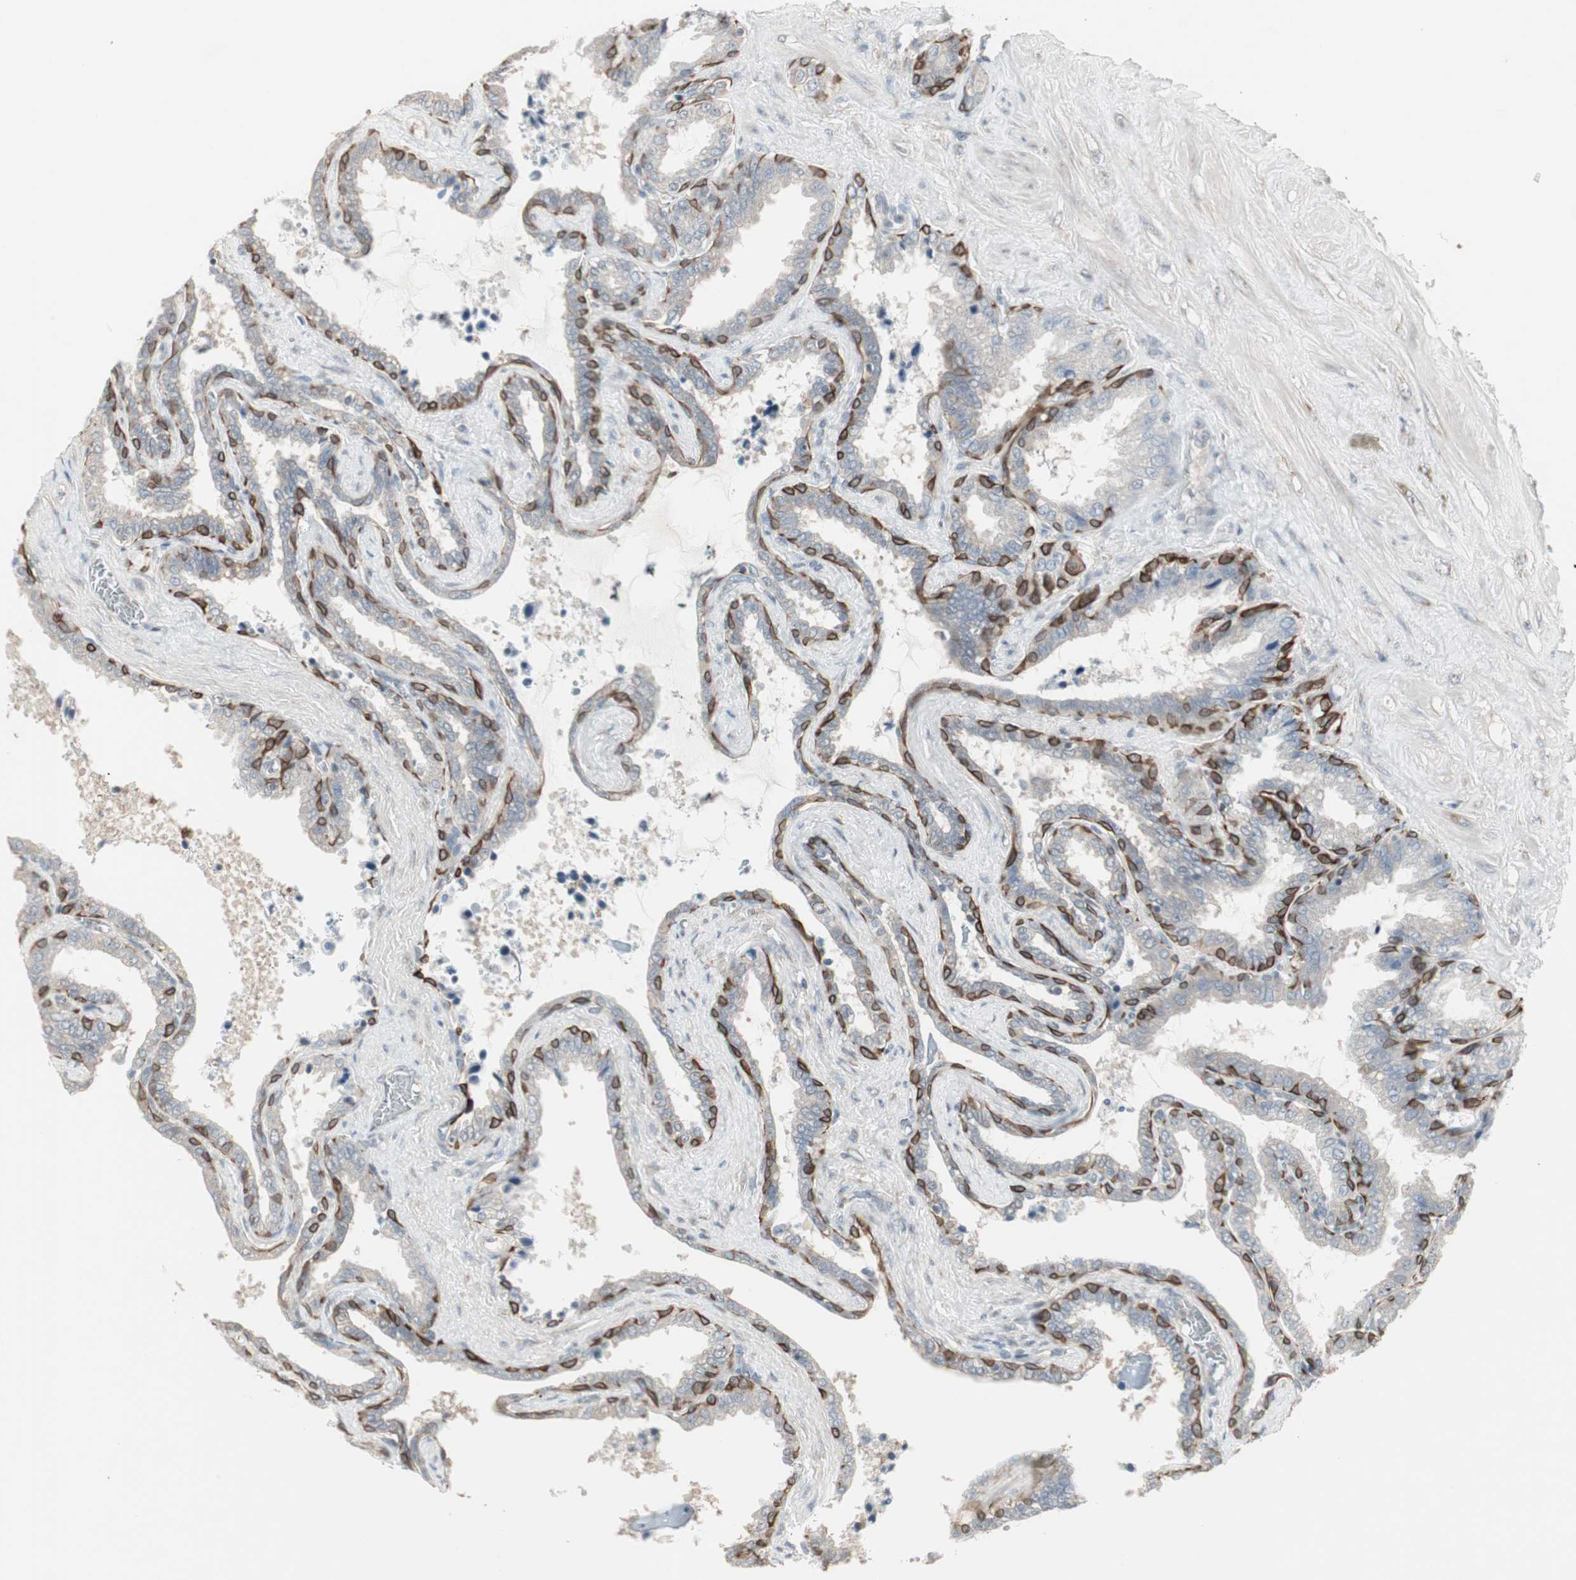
{"staining": {"intensity": "strong", "quantity": "25%-75%", "location": "cytoplasmic/membranous"}, "tissue": "seminal vesicle", "cell_type": "Glandular cells", "image_type": "normal", "snomed": [{"axis": "morphology", "description": "Normal tissue, NOS"}, {"axis": "topography", "description": "Seminal veicle"}], "caption": "Immunohistochemistry staining of normal seminal vesicle, which reveals high levels of strong cytoplasmic/membranous staining in approximately 25%-75% of glandular cells indicating strong cytoplasmic/membranous protein expression. The staining was performed using DAB (brown) for protein detection and nuclei were counterstained in hematoxylin (blue).", "gene": "ZFP36", "patient": {"sex": "male", "age": 46}}